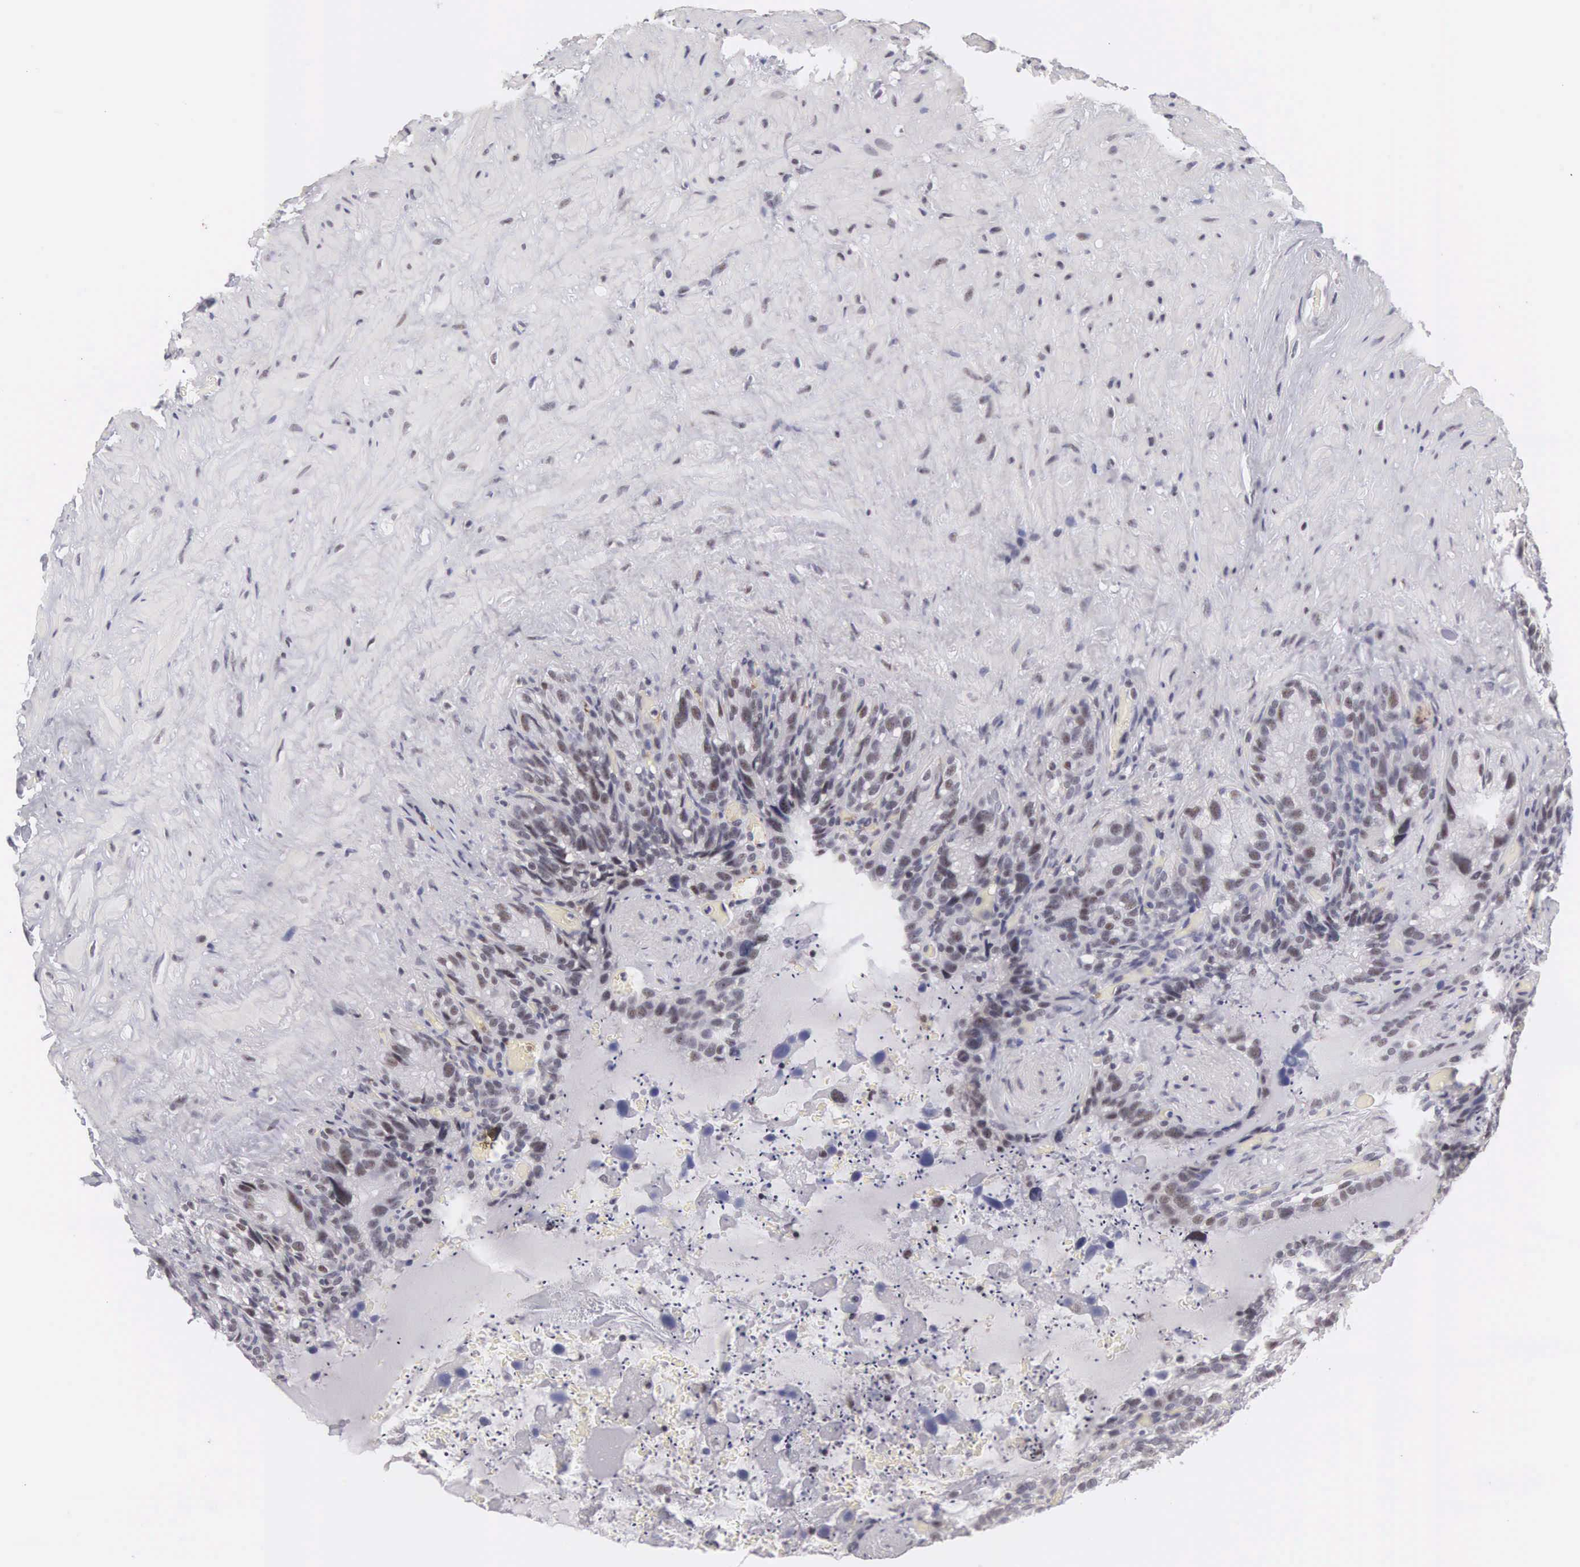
{"staining": {"intensity": "weak", "quantity": "<25%", "location": "nuclear"}, "tissue": "seminal vesicle", "cell_type": "Glandular cells", "image_type": "normal", "snomed": [{"axis": "morphology", "description": "Normal tissue, NOS"}, {"axis": "topography", "description": "Seminal veicle"}], "caption": "Glandular cells show no significant expression in unremarkable seminal vesicle.", "gene": "FAM47A", "patient": {"sex": "male", "age": 63}}